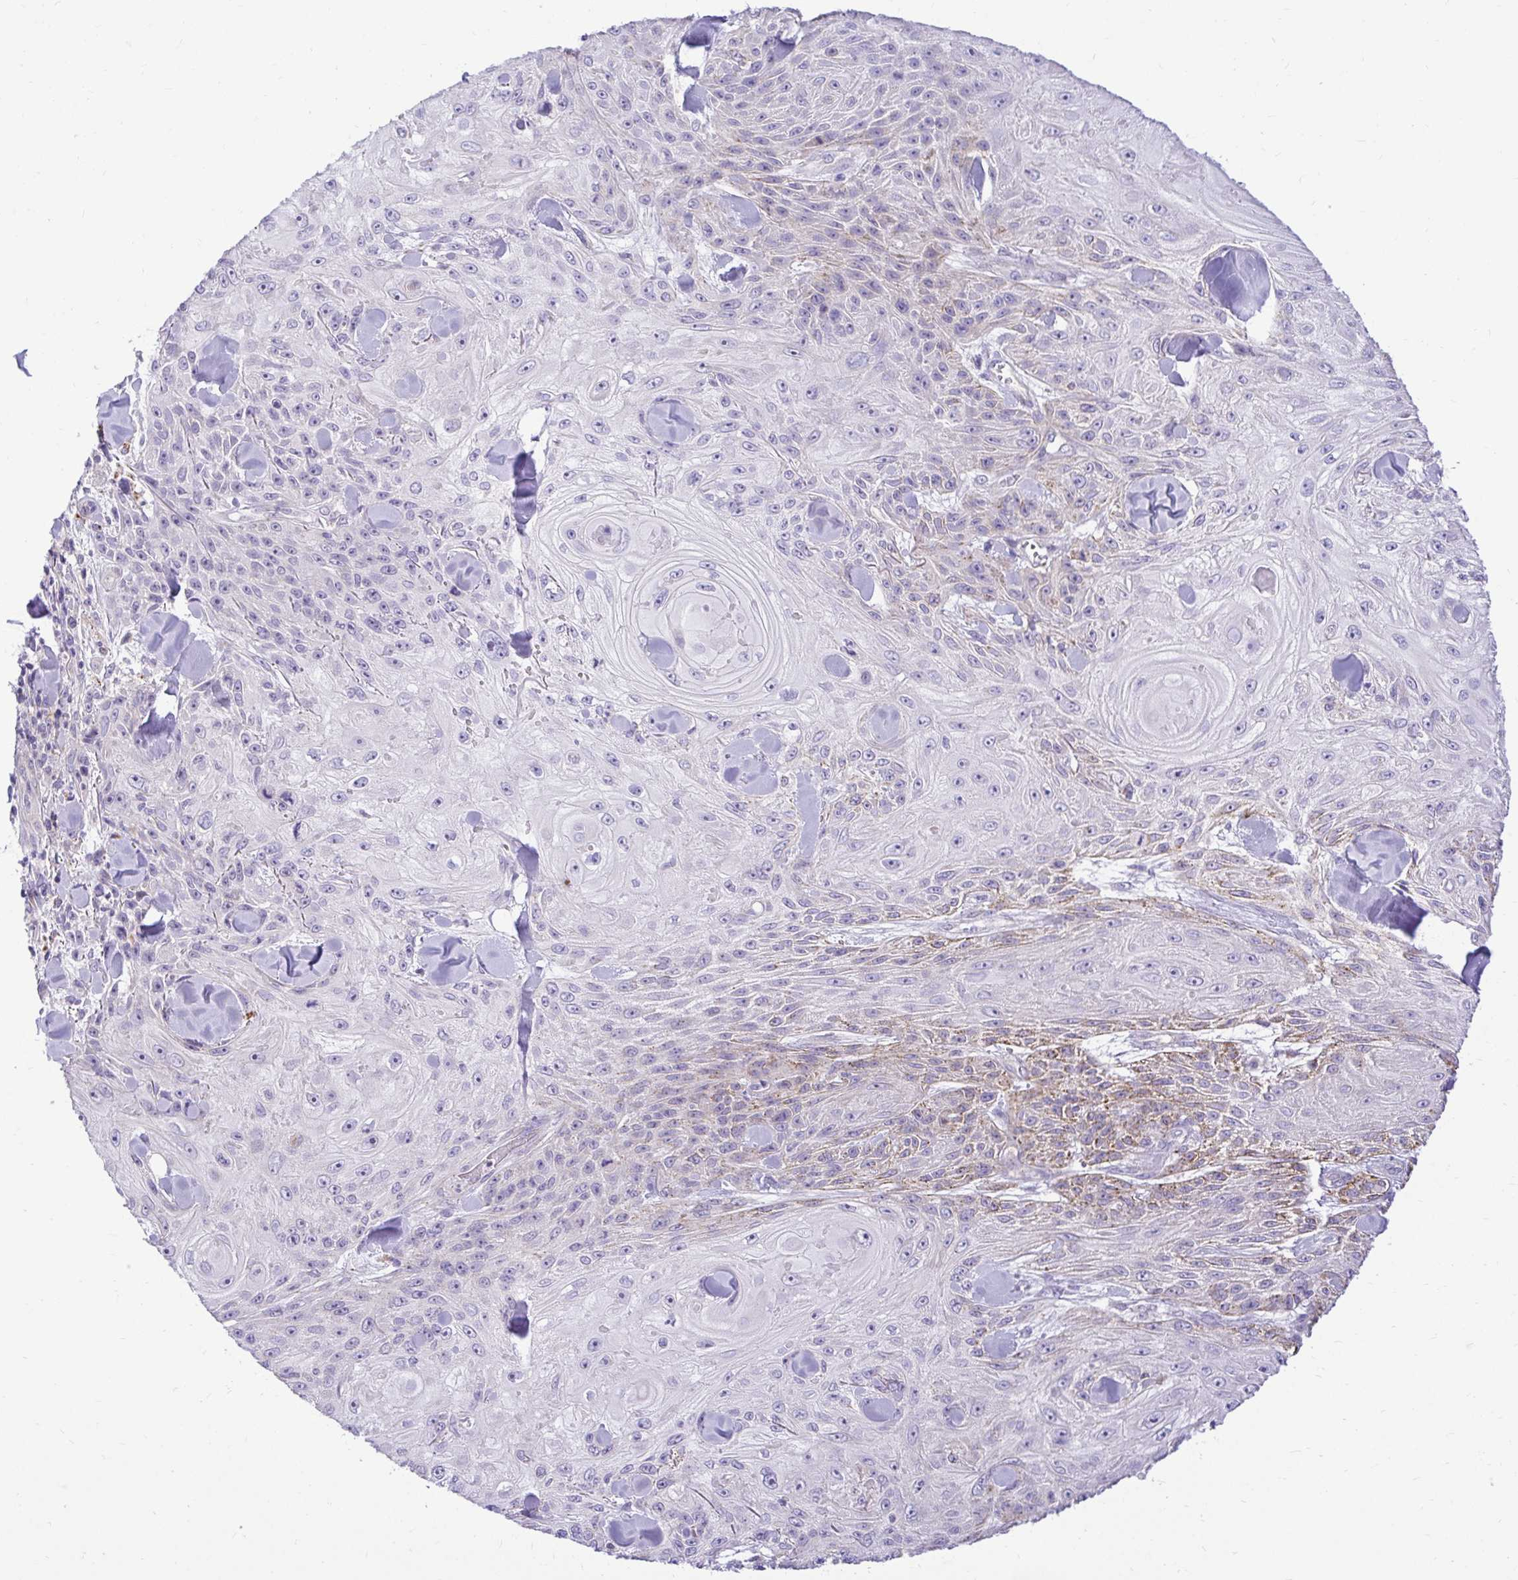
{"staining": {"intensity": "moderate", "quantity": "<25%", "location": "cytoplasmic/membranous"}, "tissue": "skin cancer", "cell_type": "Tumor cells", "image_type": "cancer", "snomed": [{"axis": "morphology", "description": "Squamous cell carcinoma, NOS"}, {"axis": "topography", "description": "Skin"}], "caption": "Immunohistochemical staining of squamous cell carcinoma (skin) displays low levels of moderate cytoplasmic/membranous staining in approximately <25% of tumor cells. Ihc stains the protein of interest in brown and the nuclei are stained blue.", "gene": "PKN3", "patient": {"sex": "male", "age": 88}}